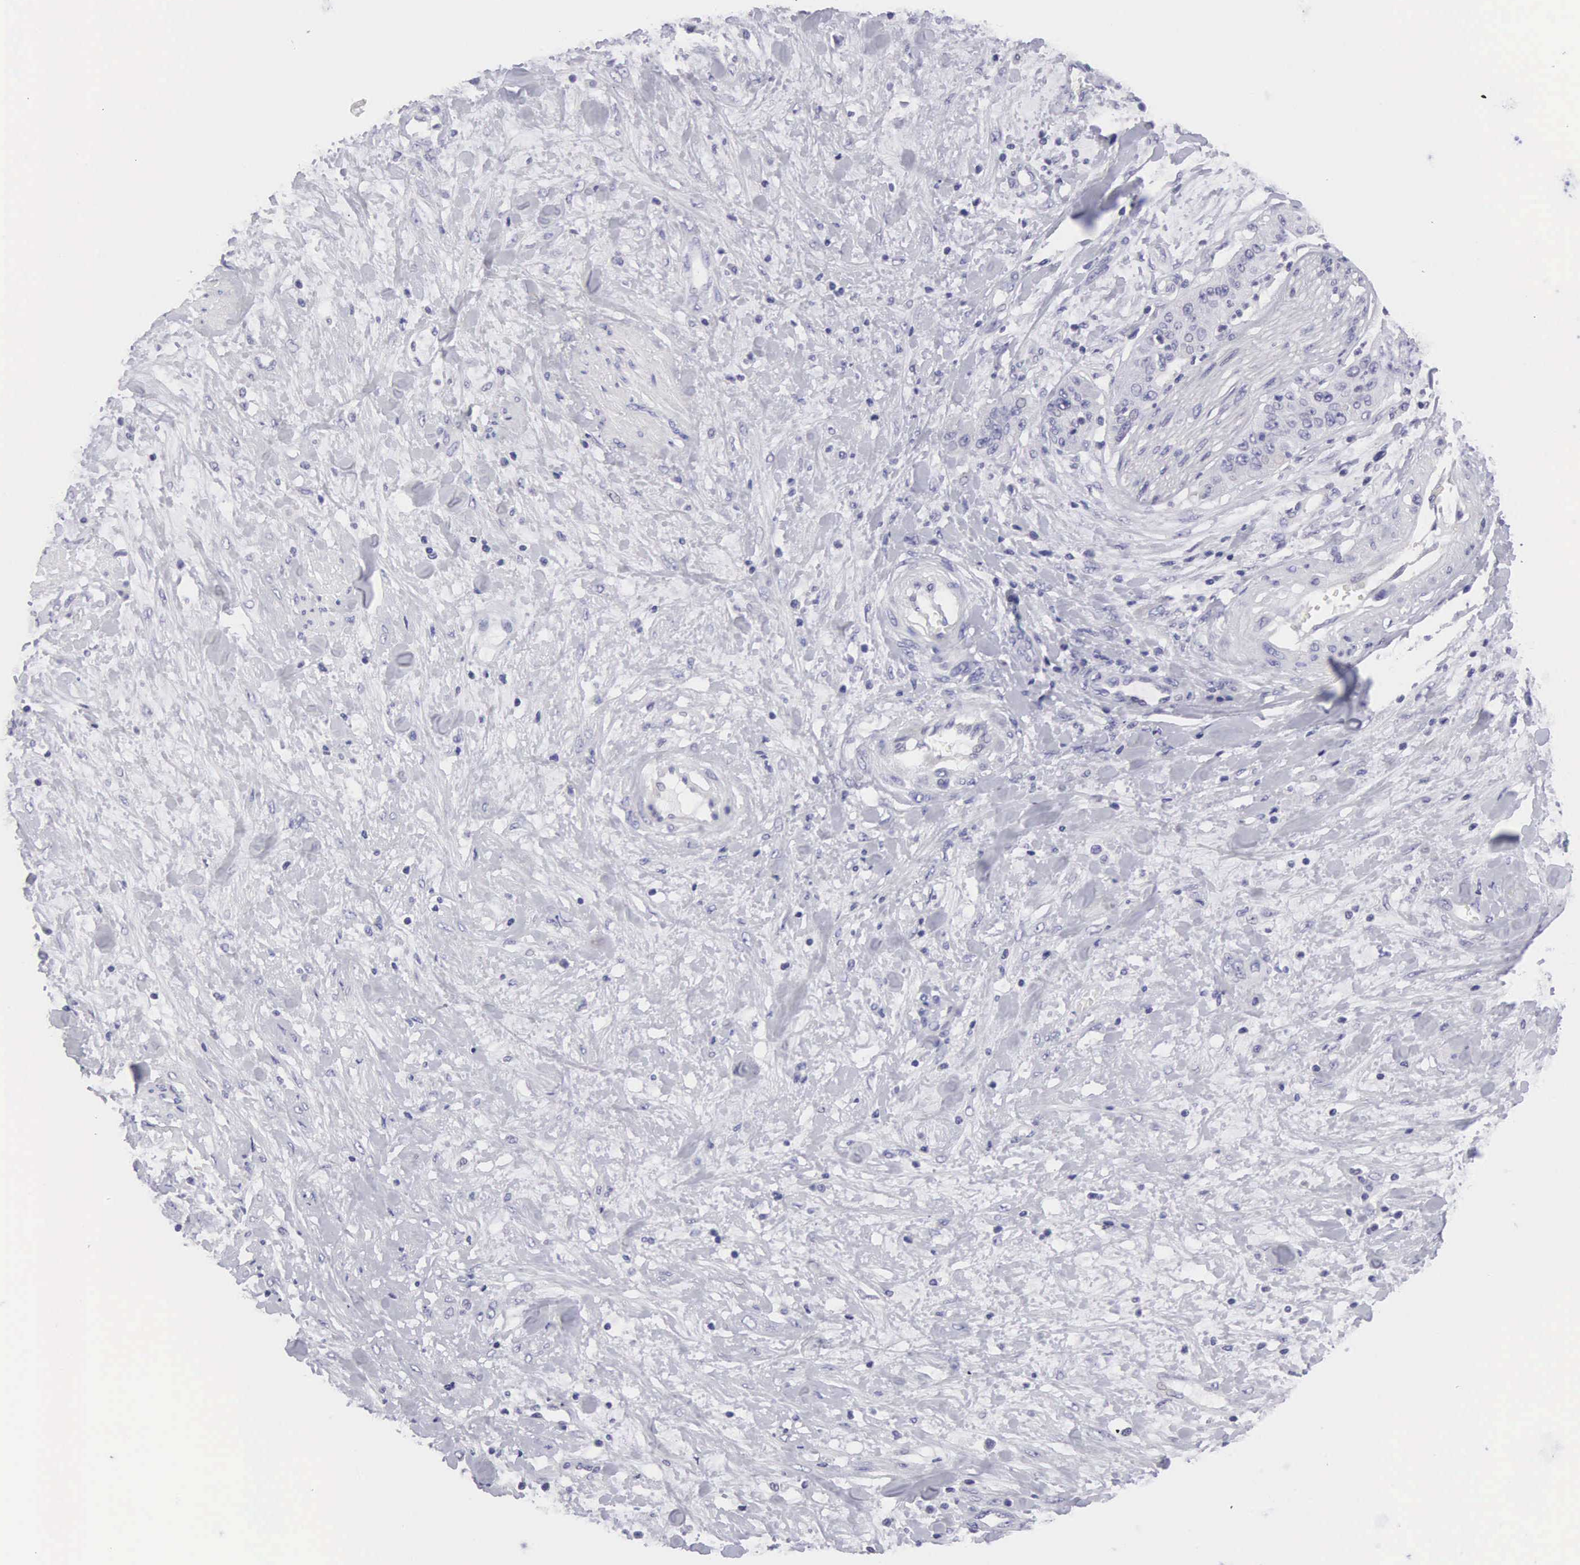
{"staining": {"intensity": "negative", "quantity": "none", "location": "none"}, "tissue": "cervical cancer", "cell_type": "Tumor cells", "image_type": "cancer", "snomed": [{"axis": "morphology", "description": "Squamous cell carcinoma, NOS"}, {"axis": "topography", "description": "Cervix"}], "caption": "Tumor cells are negative for brown protein staining in cervical cancer.", "gene": "SLITRK4", "patient": {"sex": "female", "age": 41}}